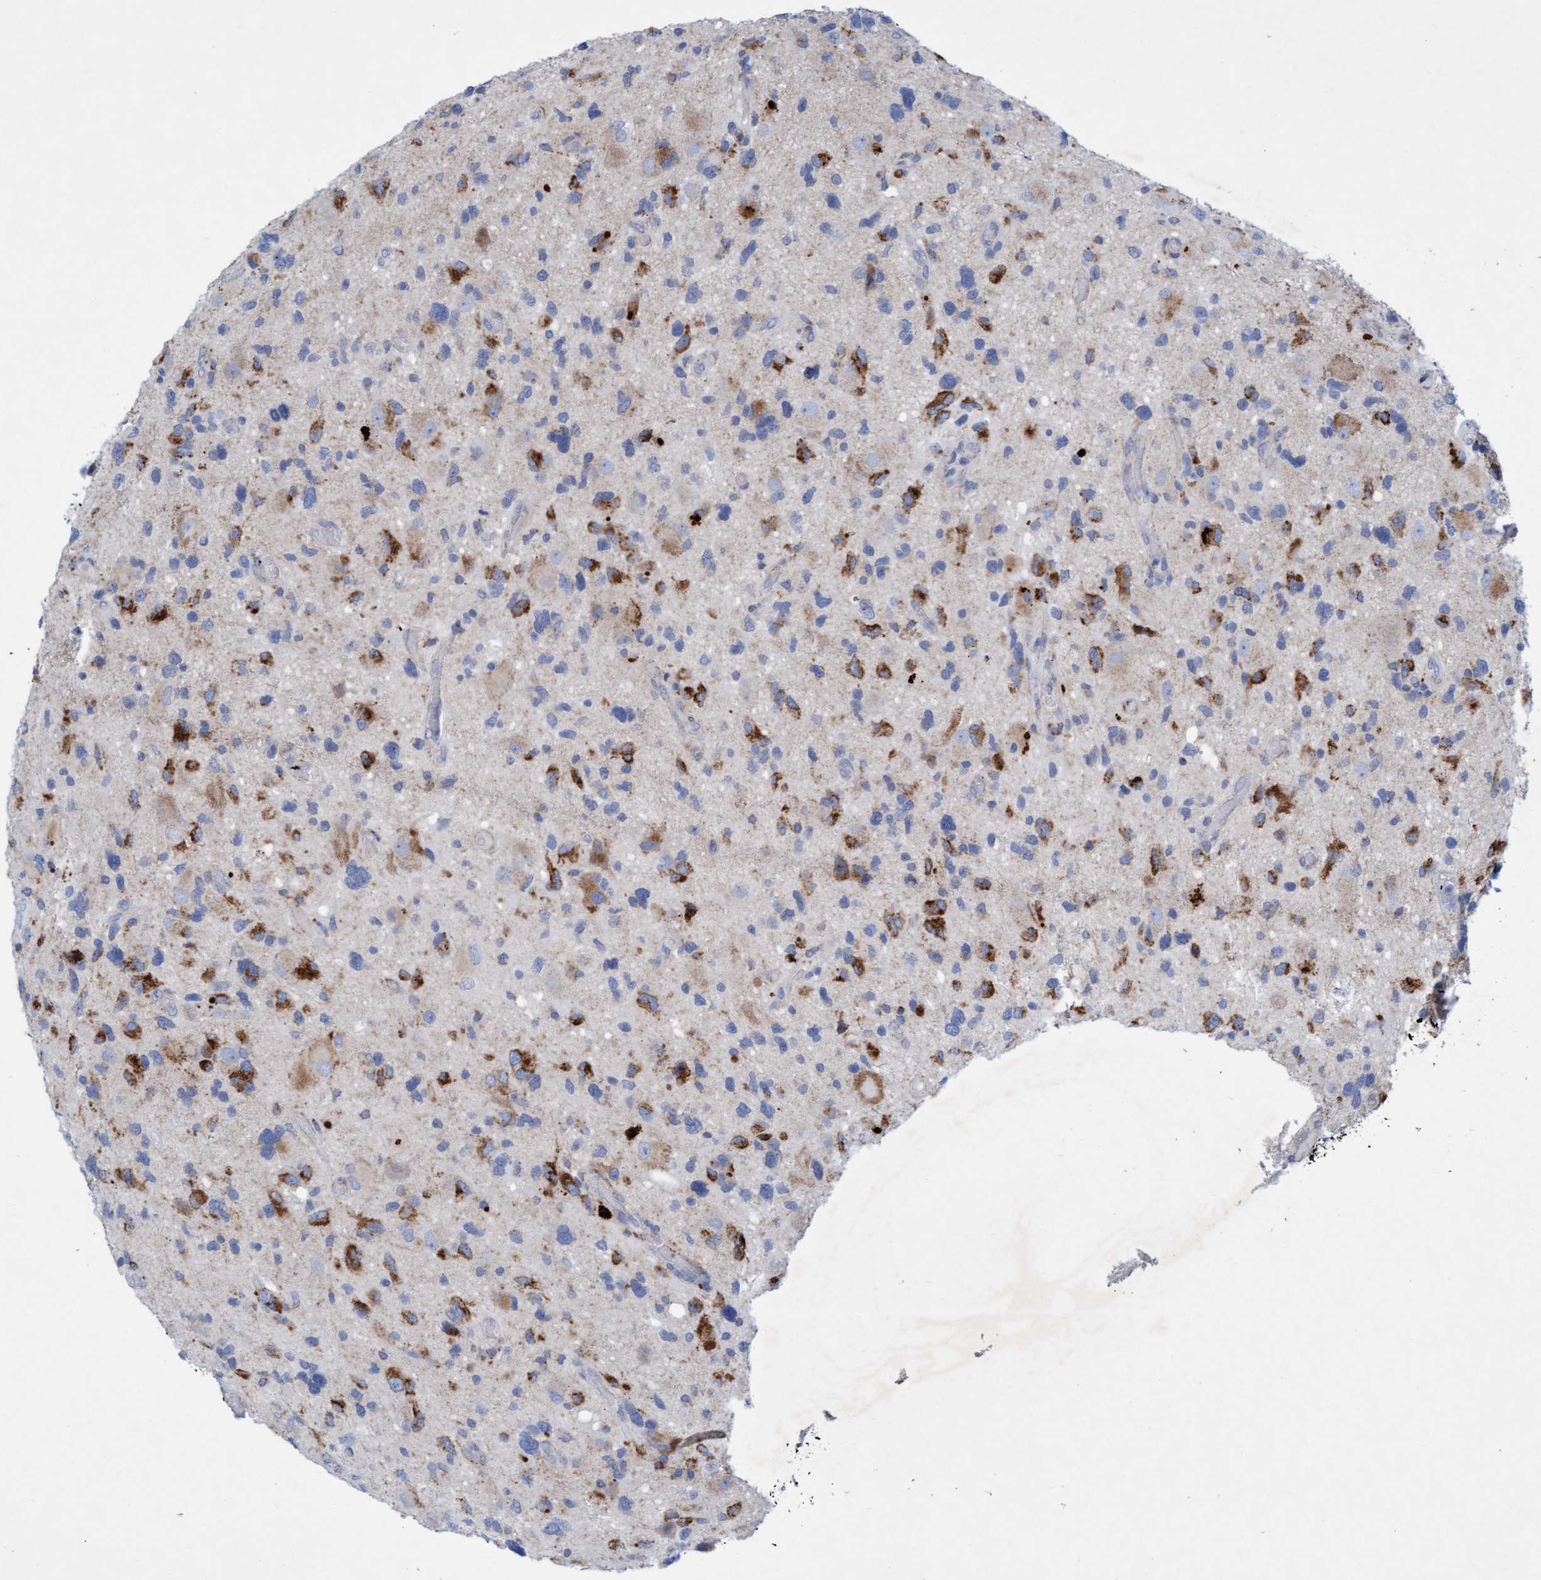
{"staining": {"intensity": "strong", "quantity": "<25%", "location": "cytoplasmic/membranous"}, "tissue": "glioma", "cell_type": "Tumor cells", "image_type": "cancer", "snomed": [{"axis": "morphology", "description": "Glioma, malignant, High grade"}, {"axis": "topography", "description": "Brain"}], "caption": "The immunohistochemical stain labels strong cytoplasmic/membranous expression in tumor cells of glioma tissue.", "gene": "SGSH", "patient": {"sex": "male", "age": 33}}